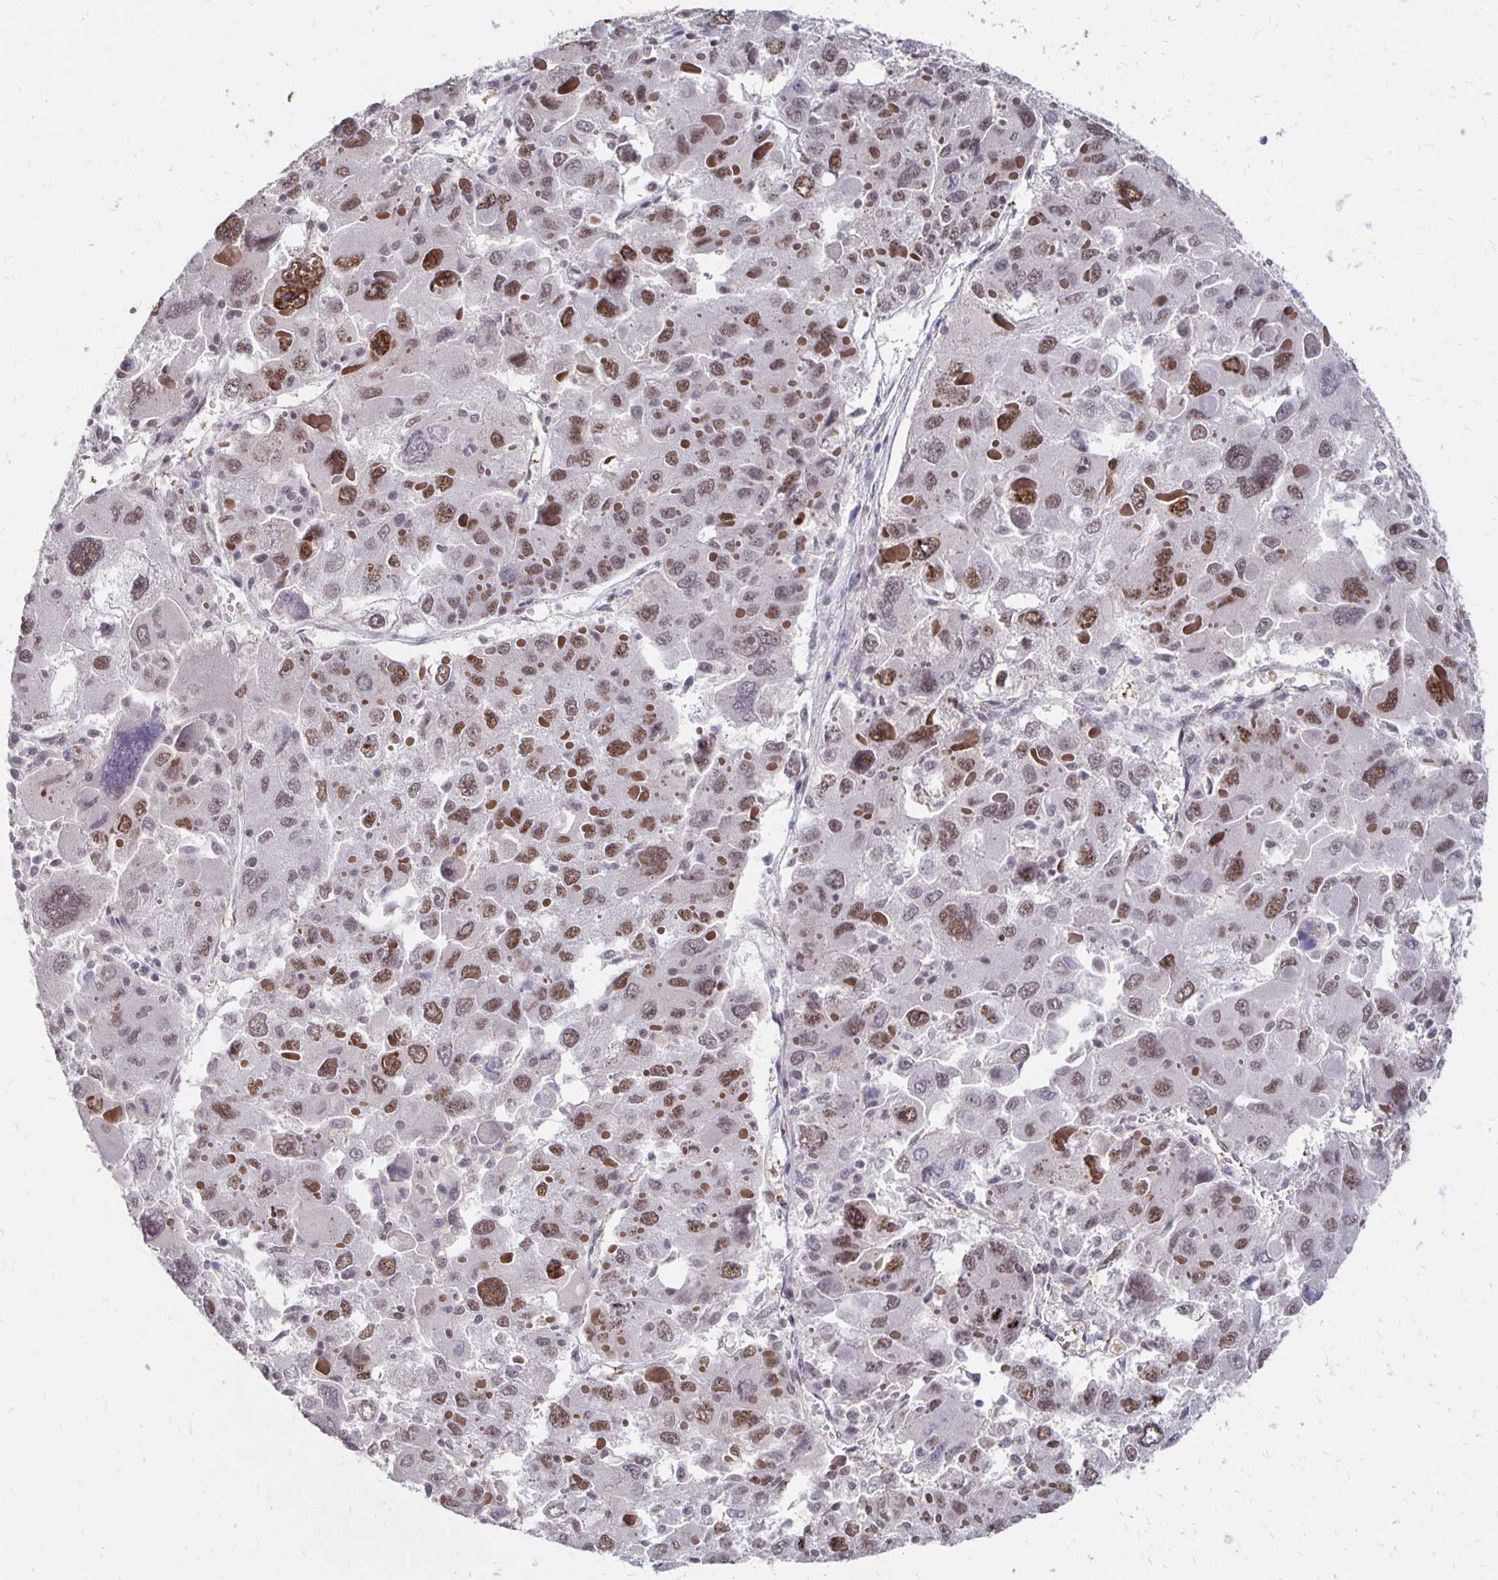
{"staining": {"intensity": "moderate", "quantity": ">75%", "location": "nuclear"}, "tissue": "liver cancer", "cell_type": "Tumor cells", "image_type": "cancer", "snomed": [{"axis": "morphology", "description": "Carcinoma, Hepatocellular, NOS"}, {"axis": "topography", "description": "Liver"}], "caption": "Immunohistochemical staining of liver cancer demonstrates medium levels of moderate nuclear expression in about >75% of tumor cells. The staining is performed using DAB brown chromogen to label protein expression. The nuclei are counter-stained blue using hematoxylin.", "gene": "CLASRP", "patient": {"sex": "female", "age": 41}}